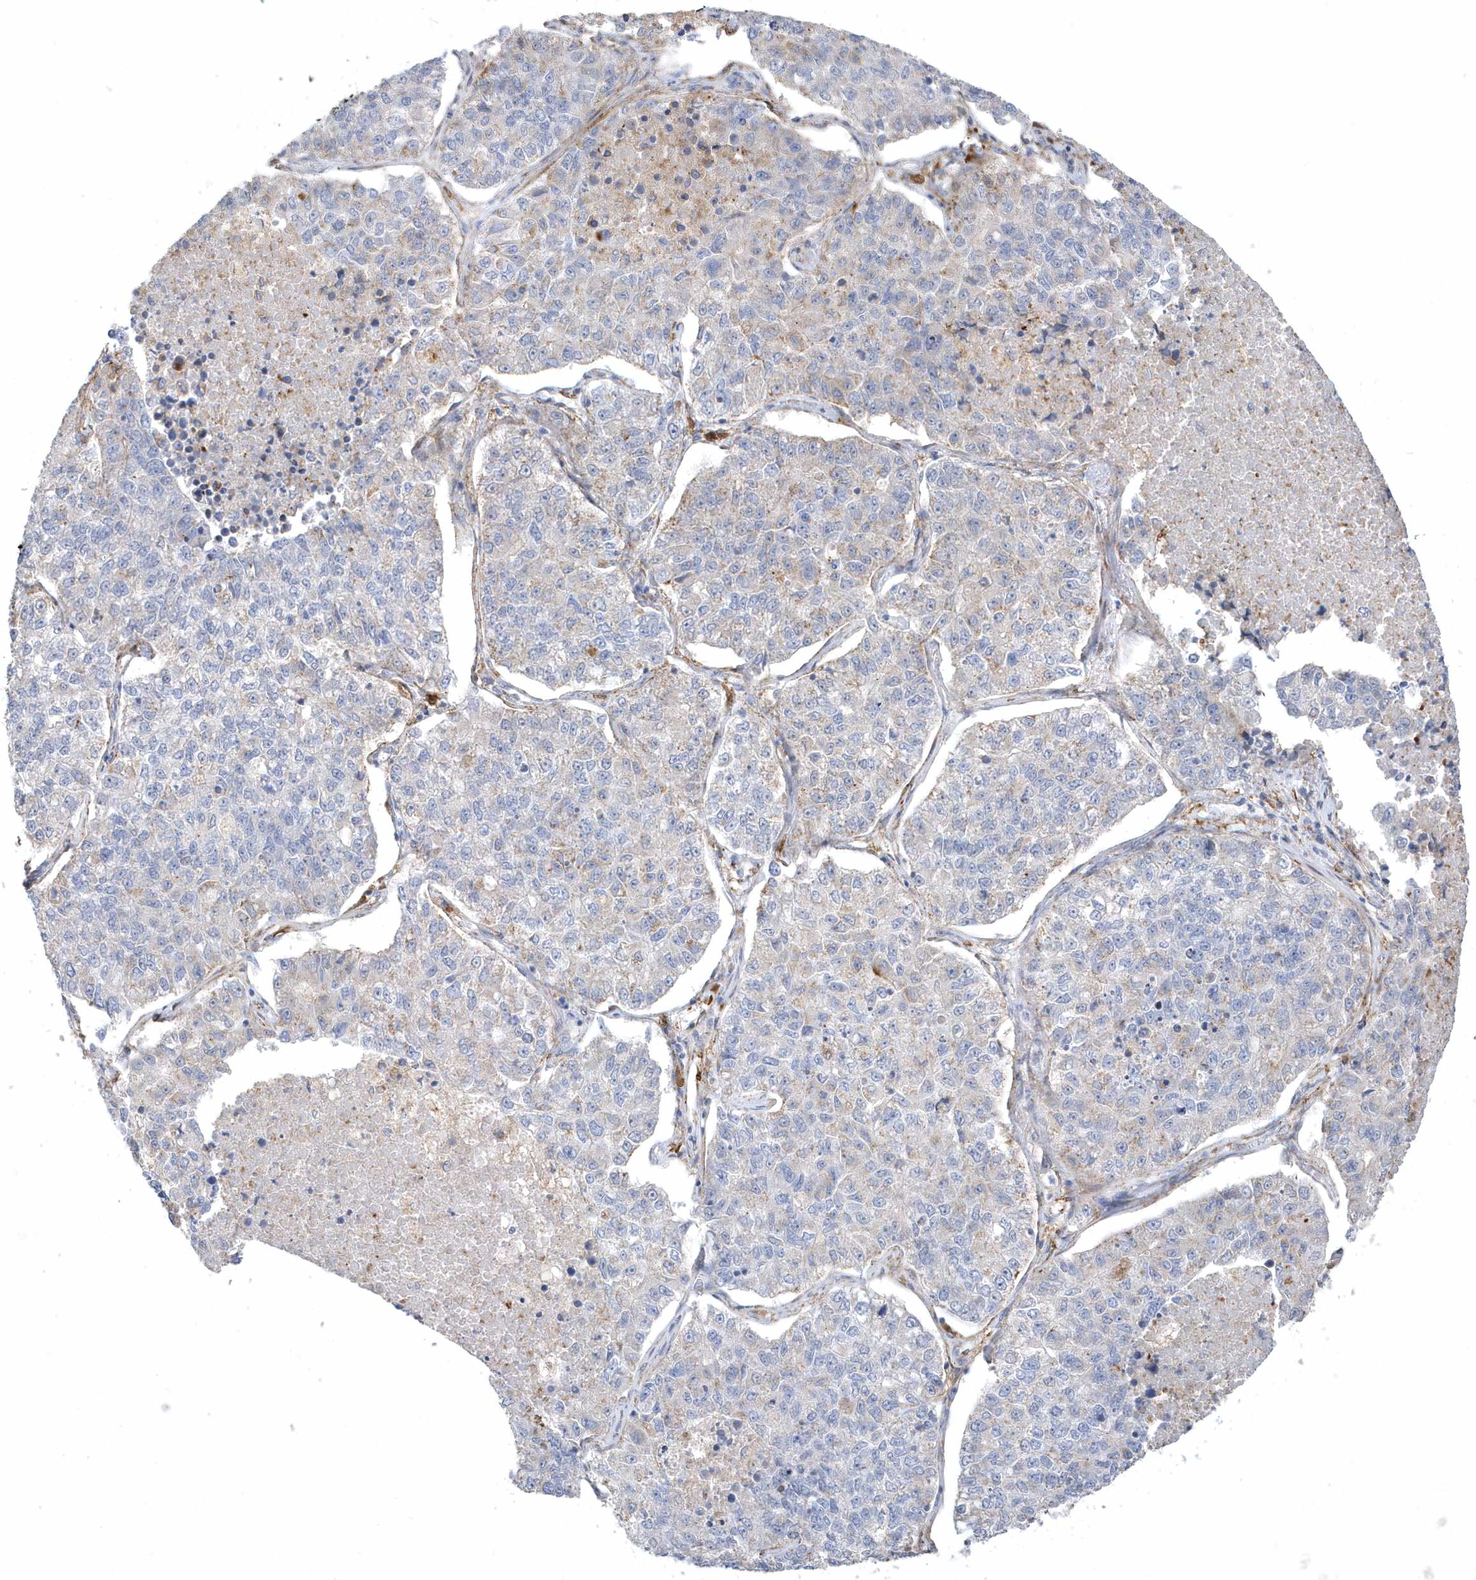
{"staining": {"intensity": "negative", "quantity": "none", "location": "none"}, "tissue": "lung cancer", "cell_type": "Tumor cells", "image_type": "cancer", "snomed": [{"axis": "morphology", "description": "Adenocarcinoma, NOS"}, {"axis": "topography", "description": "Lung"}], "caption": "Immunohistochemical staining of human adenocarcinoma (lung) demonstrates no significant positivity in tumor cells.", "gene": "TSPEAR", "patient": {"sex": "male", "age": 49}}